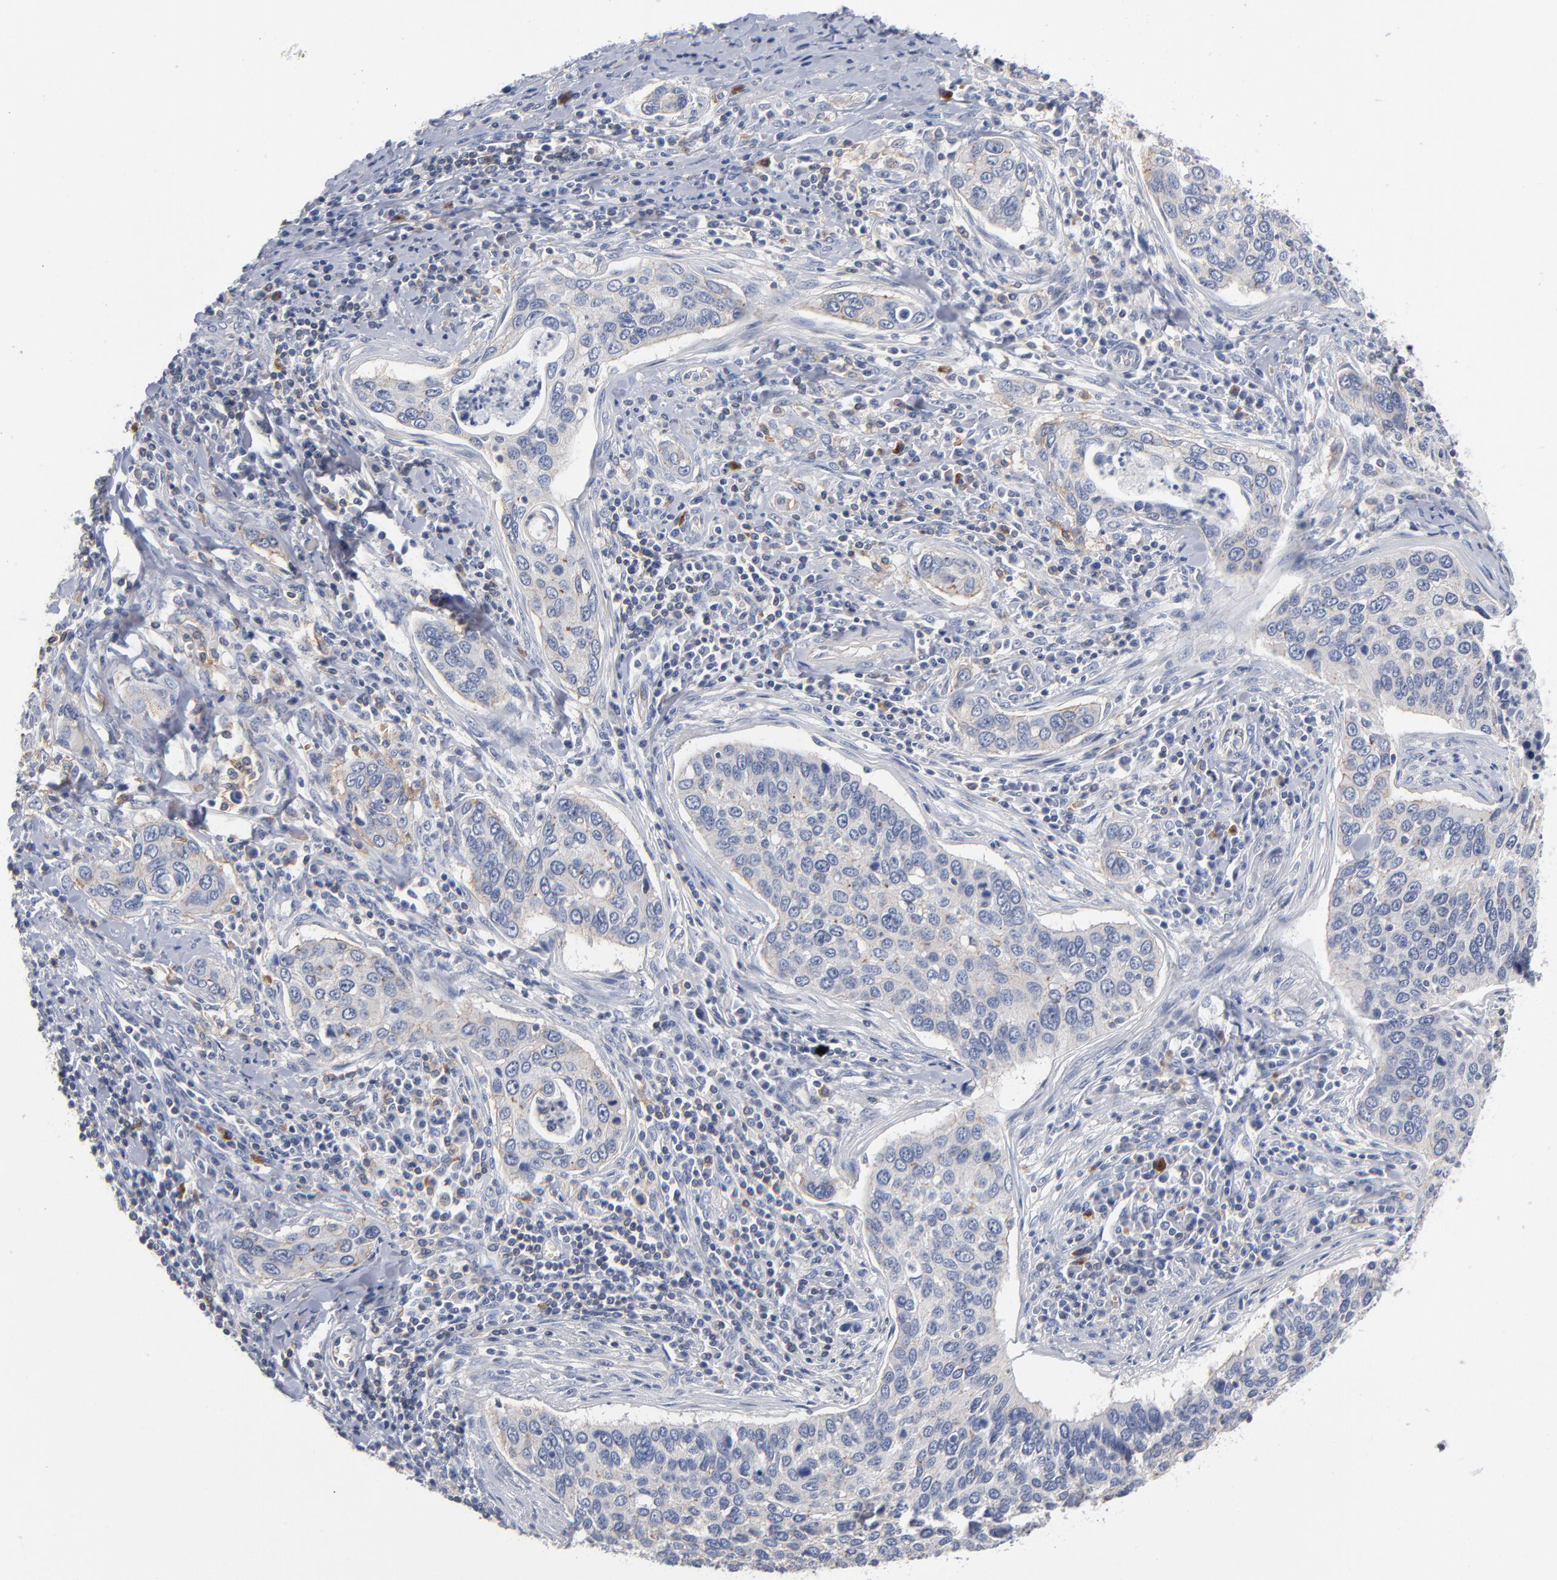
{"staining": {"intensity": "weak", "quantity": "25%-75%", "location": "cytoplasmic/membranous"}, "tissue": "cervical cancer", "cell_type": "Tumor cells", "image_type": "cancer", "snomed": [{"axis": "morphology", "description": "Squamous cell carcinoma, NOS"}, {"axis": "topography", "description": "Cervix"}], "caption": "High-magnification brightfield microscopy of cervical cancer (squamous cell carcinoma) stained with DAB (brown) and counterstained with hematoxylin (blue). tumor cells exhibit weak cytoplasmic/membranous expression is identified in approximately25%-75% of cells.", "gene": "PDLIM2", "patient": {"sex": "female", "age": 53}}